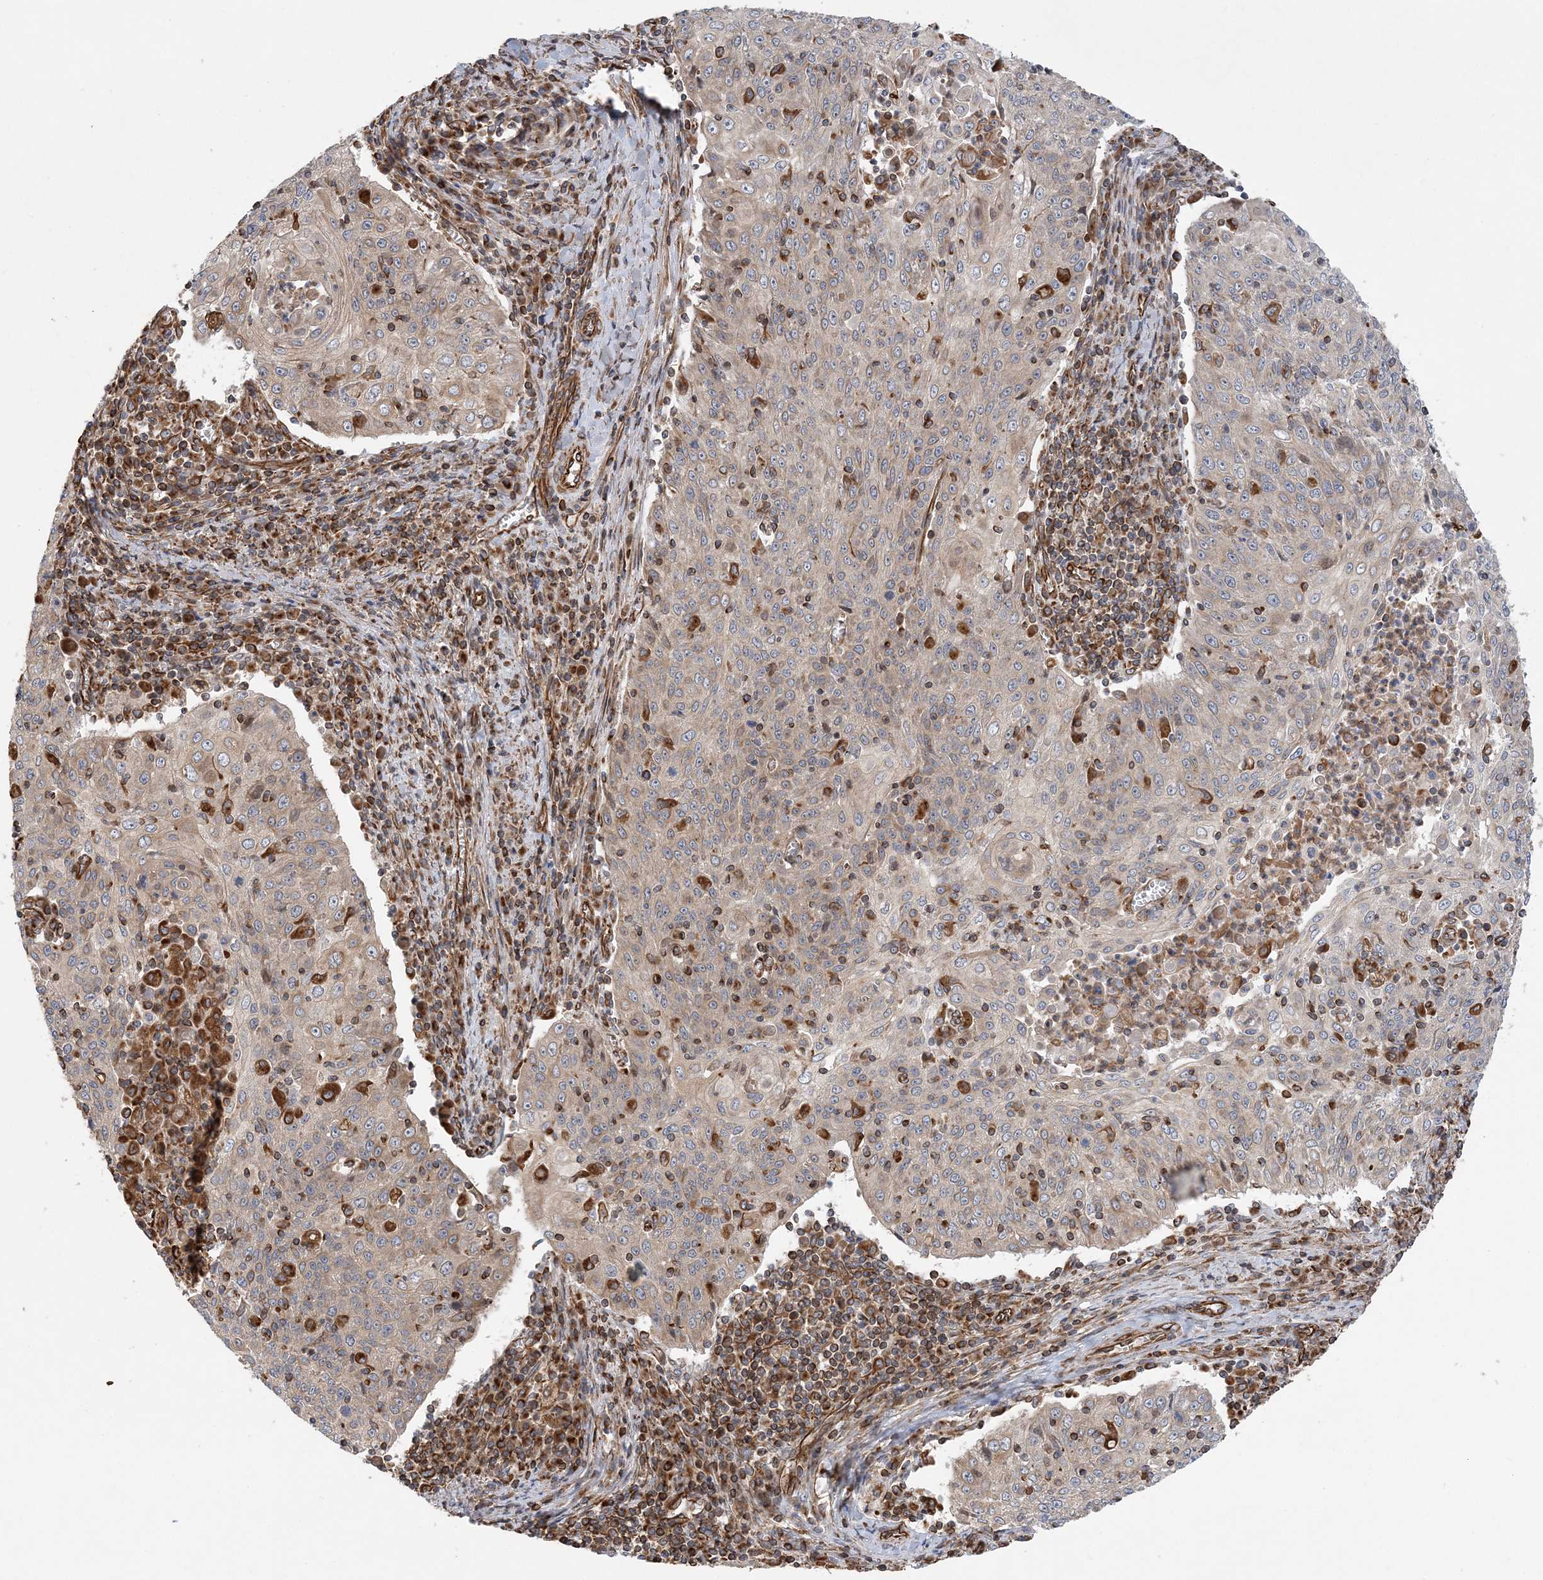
{"staining": {"intensity": "weak", "quantity": "<25%", "location": "cytoplasmic/membranous"}, "tissue": "cervical cancer", "cell_type": "Tumor cells", "image_type": "cancer", "snomed": [{"axis": "morphology", "description": "Squamous cell carcinoma, NOS"}, {"axis": "topography", "description": "Cervix"}], "caption": "DAB immunohistochemical staining of human cervical cancer demonstrates no significant staining in tumor cells.", "gene": "FAM114A2", "patient": {"sex": "female", "age": 48}}